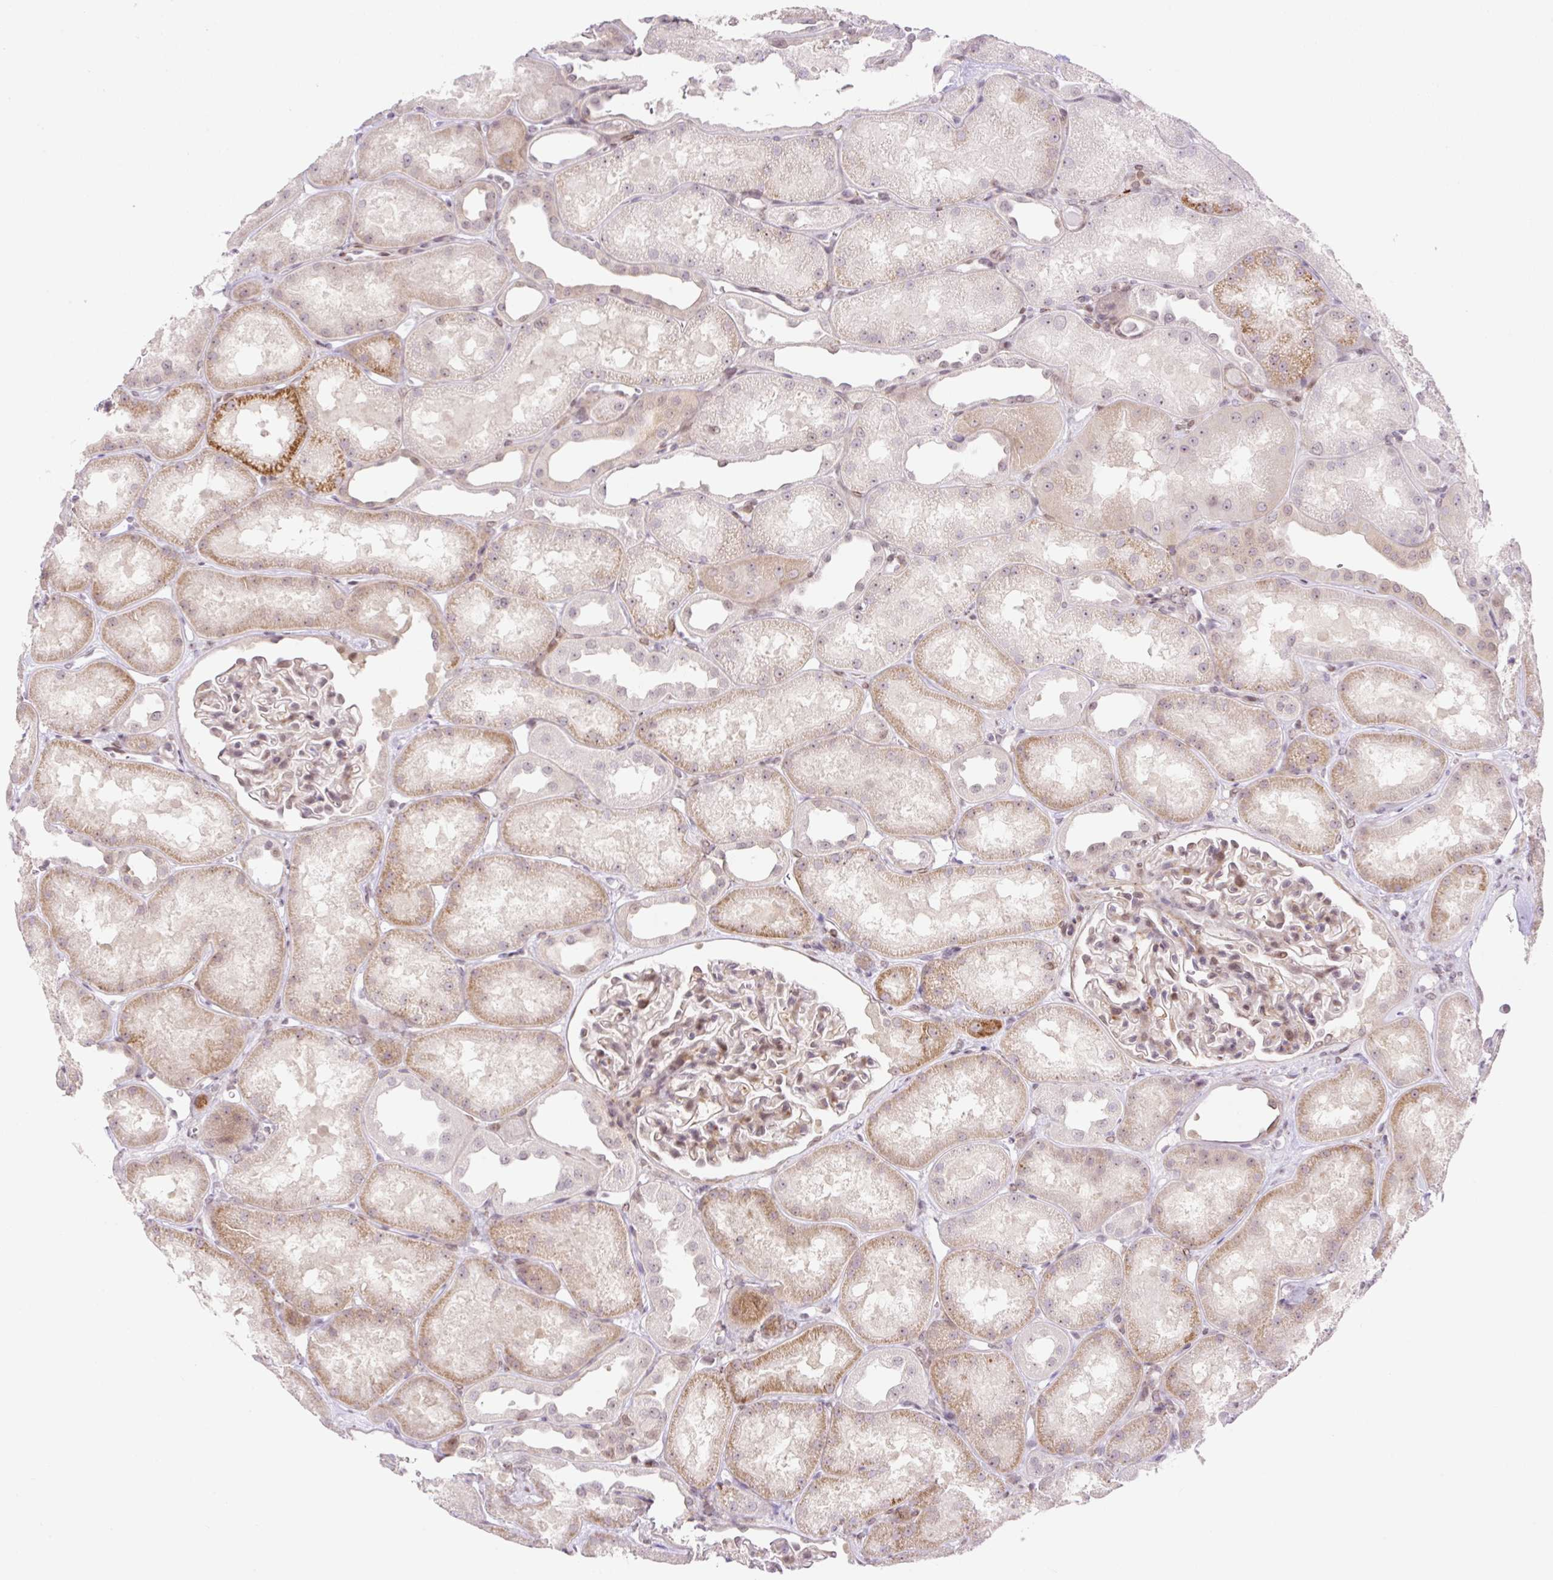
{"staining": {"intensity": "moderate", "quantity": "25%-75%", "location": "cytoplasmic/membranous,nuclear"}, "tissue": "kidney", "cell_type": "Cells in glomeruli", "image_type": "normal", "snomed": [{"axis": "morphology", "description": "Normal tissue, NOS"}, {"axis": "topography", "description": "Kidney"}], "caption": "This histopathology image displays immunohistochemistry (IHC) staining of unremarkable kidney, with medium moderate cytoplasmic/membranous,nuclear positivity in about 25%-75% of cells in glomeruli.", "gene": "ENSG00000264668", "patient": {"sex": "male", "age": 61}}